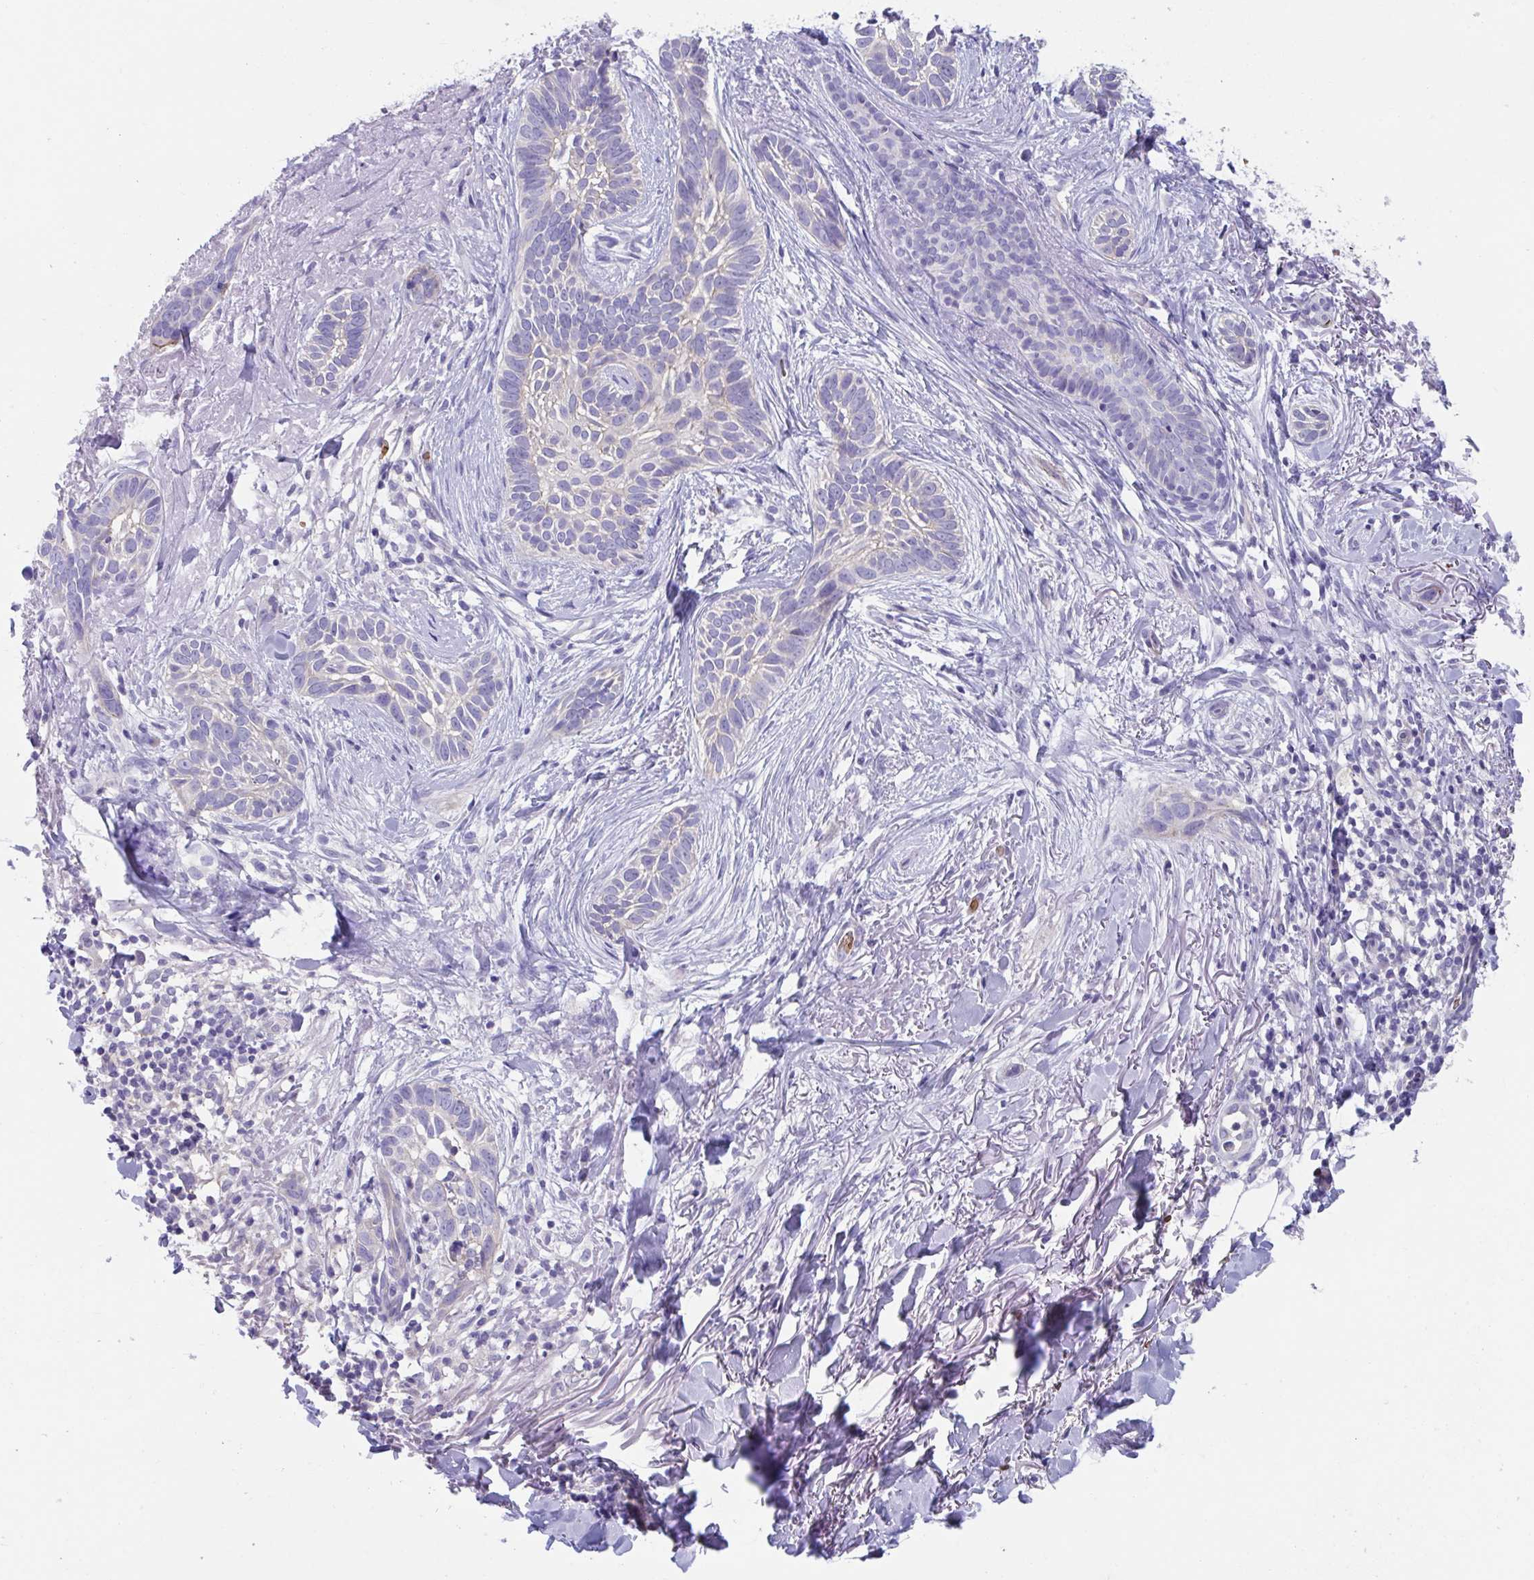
{"staining": {"intensity": "negative", "quantity": "none", "location": "none"}, "tissue": "skin cancer", "cell_type": "Tumor cells", "image_type": "cancer", "snomed": [{"axis": "morphology", "description": "Basal cell carcinoma"}, {"axis": "topography", "description": "Skin"}, {"axis": "topography", "description": "Skin of face"}], "caption": "DAB (3,3'-diaminobenzidine) immunohistochemical staining of human skin basal cell carcinoma demonstrates no significant expression in tumor cells.", "gene": "TTC30B", "patient": {"sex": "female", "age": 90}}